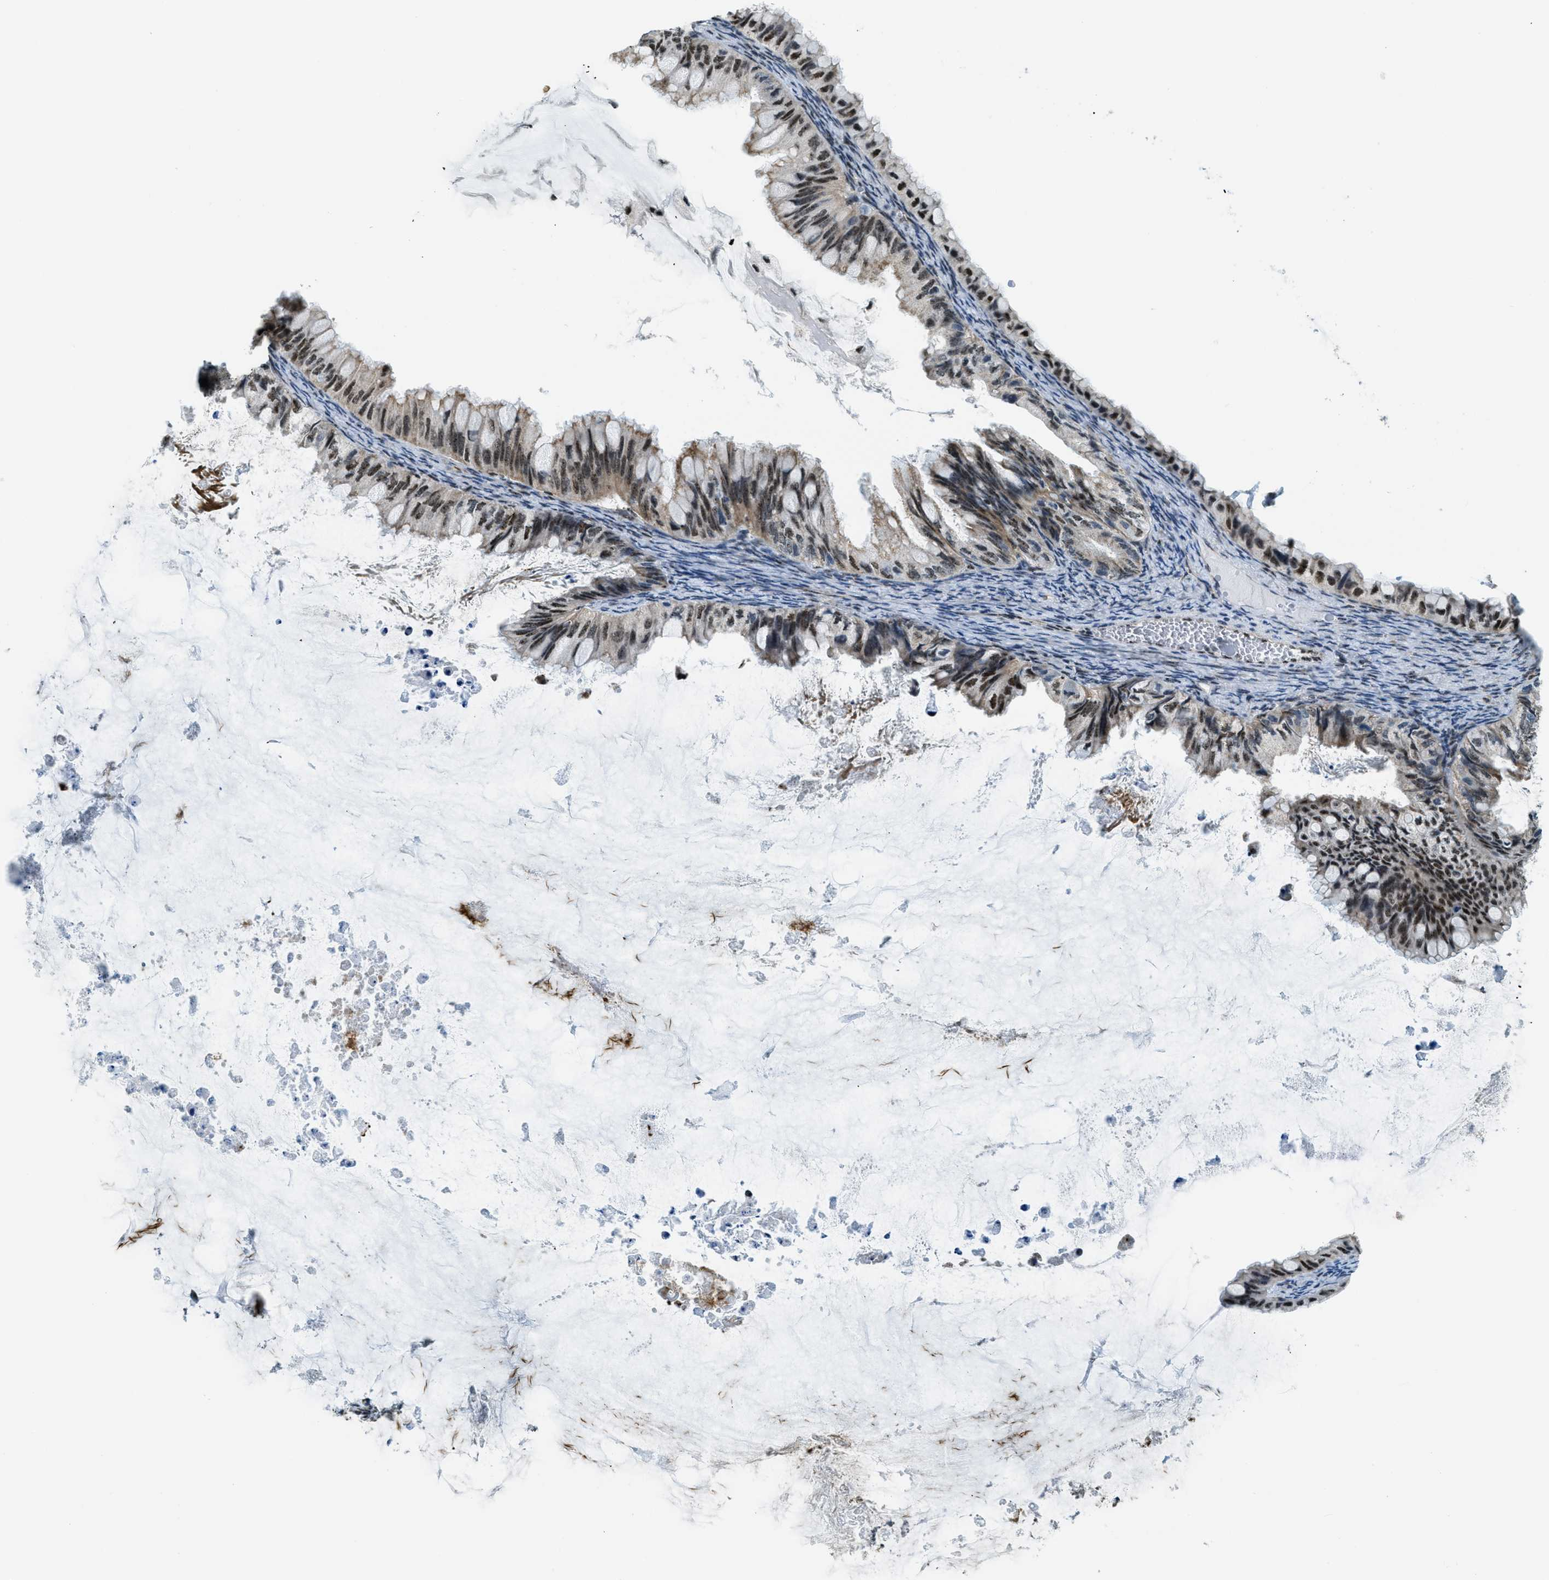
{"staining": {"intensity": "strong", "quantity": ">75%", "location": "cytoplasmic/membranous,nuclear"}, "tissue": "ovarian cancer", "cell_type": "Tumor cells", "image_type": "cancer", "snomed": [{"axis": "morphology", "description": "Cystadenocarcinoma, mucinous, NOS"}, {"axis": "topography", "description": "Ovary"}], "caption": "The histopathology image reveals staining of mucinous cystadenocarcinoma (ovarian), revealing strong cytoplasmic/membranous and nuclear protein expression (brown color) within tumor cells.", "gene": "SP100", "patient": {"sex": "female", "age": 80}}